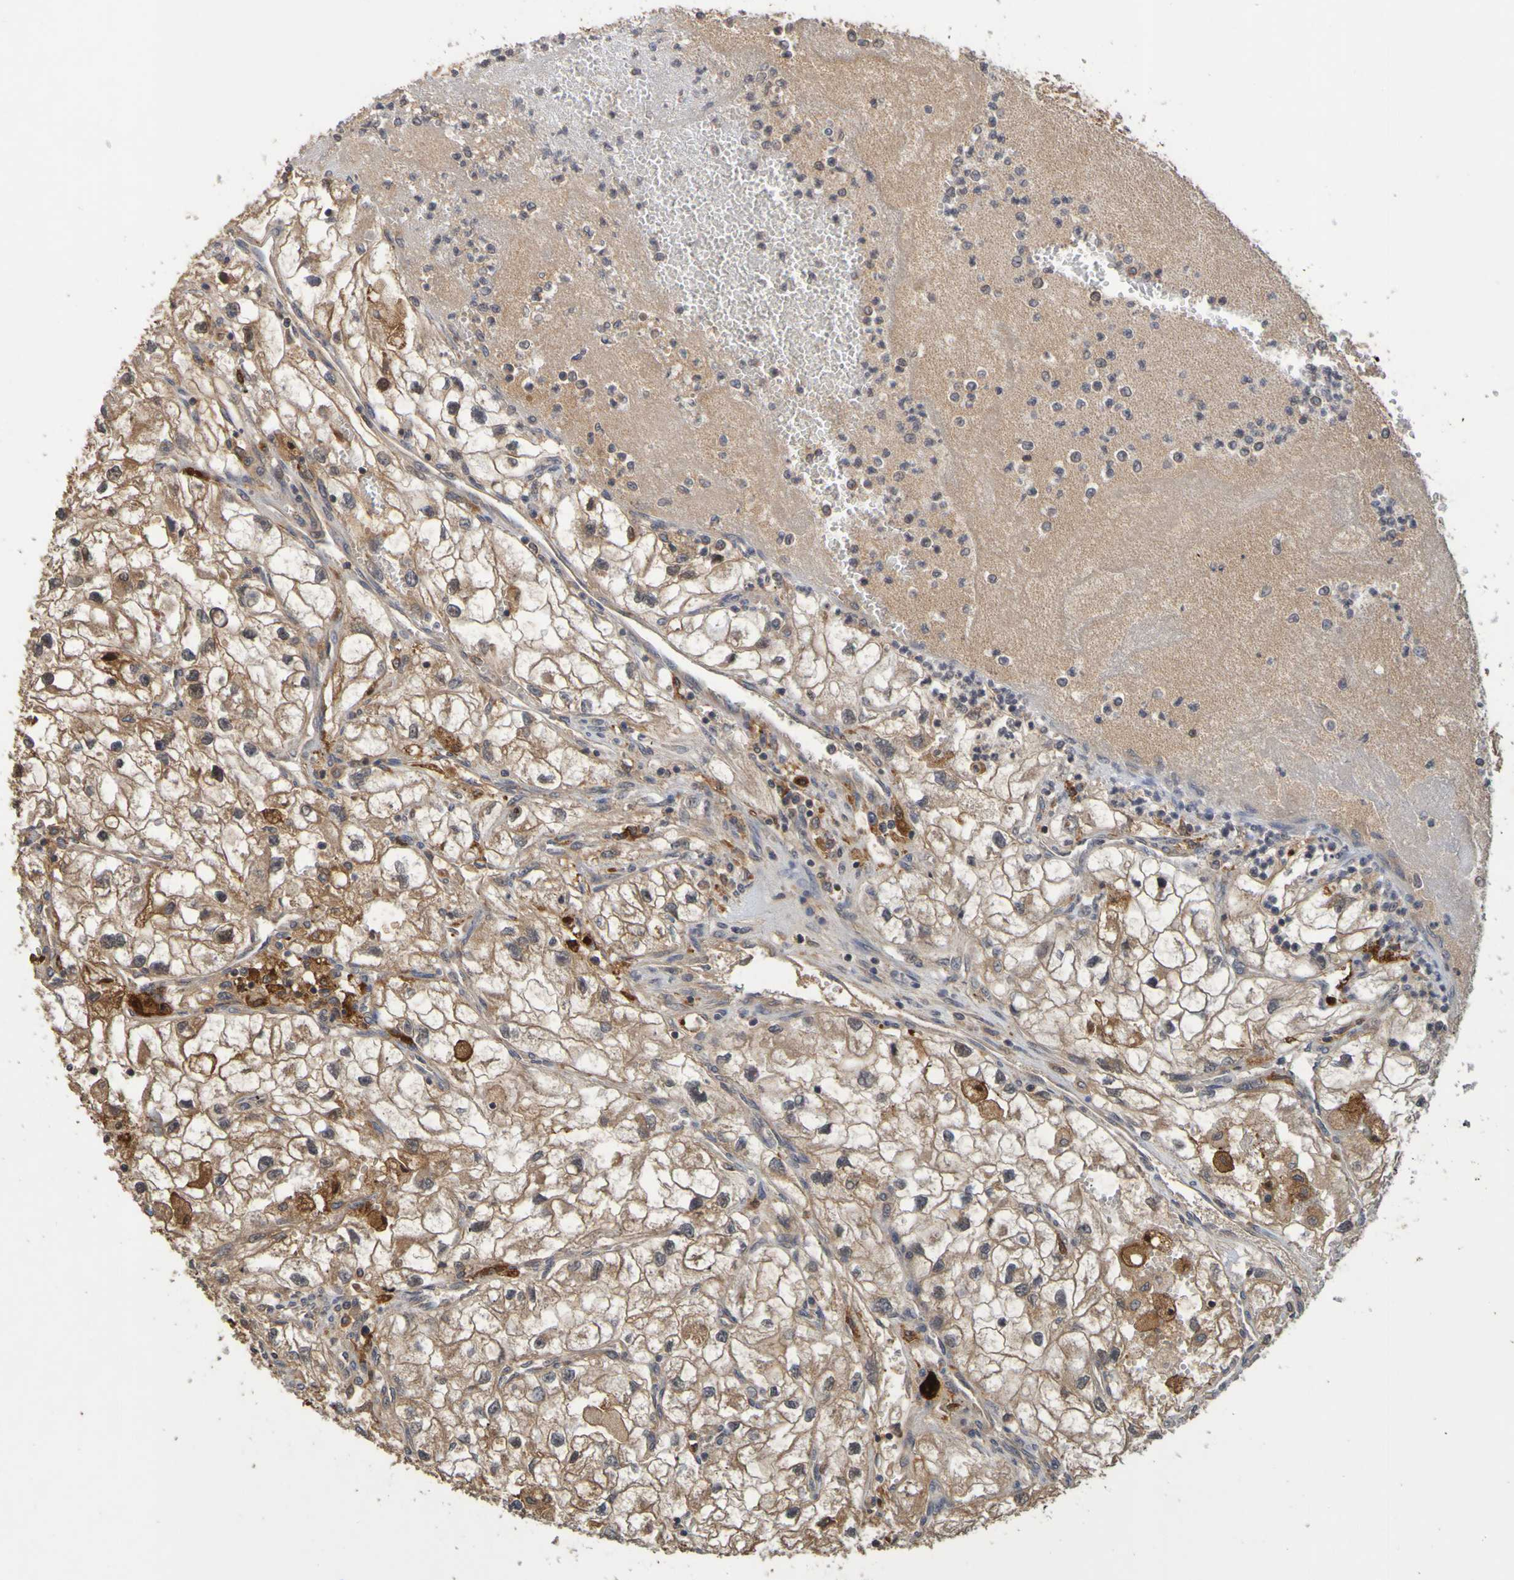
{"staining": {"intensity": "moderate", "quantity": ">75%", "location": "cytoplasmic/membranous"}, "tissue": "renal cancer", "cell_type": "Tumor cells", "image_type": "cancer", "snomed": [{"axis": "morphology", "description": "Adenocarcinoma, NOS"}, {"axis": "topography", "description": "Kidney"}], "caption": "A high-resolution image shows immunohistochemistry staining of renal adenocarcinoma, which shows moderate cytoplasmic/membranous expression in about >75% of tumor cells.", "gene": "OCRL", "patient": {"sex": "female", "age": 70}}